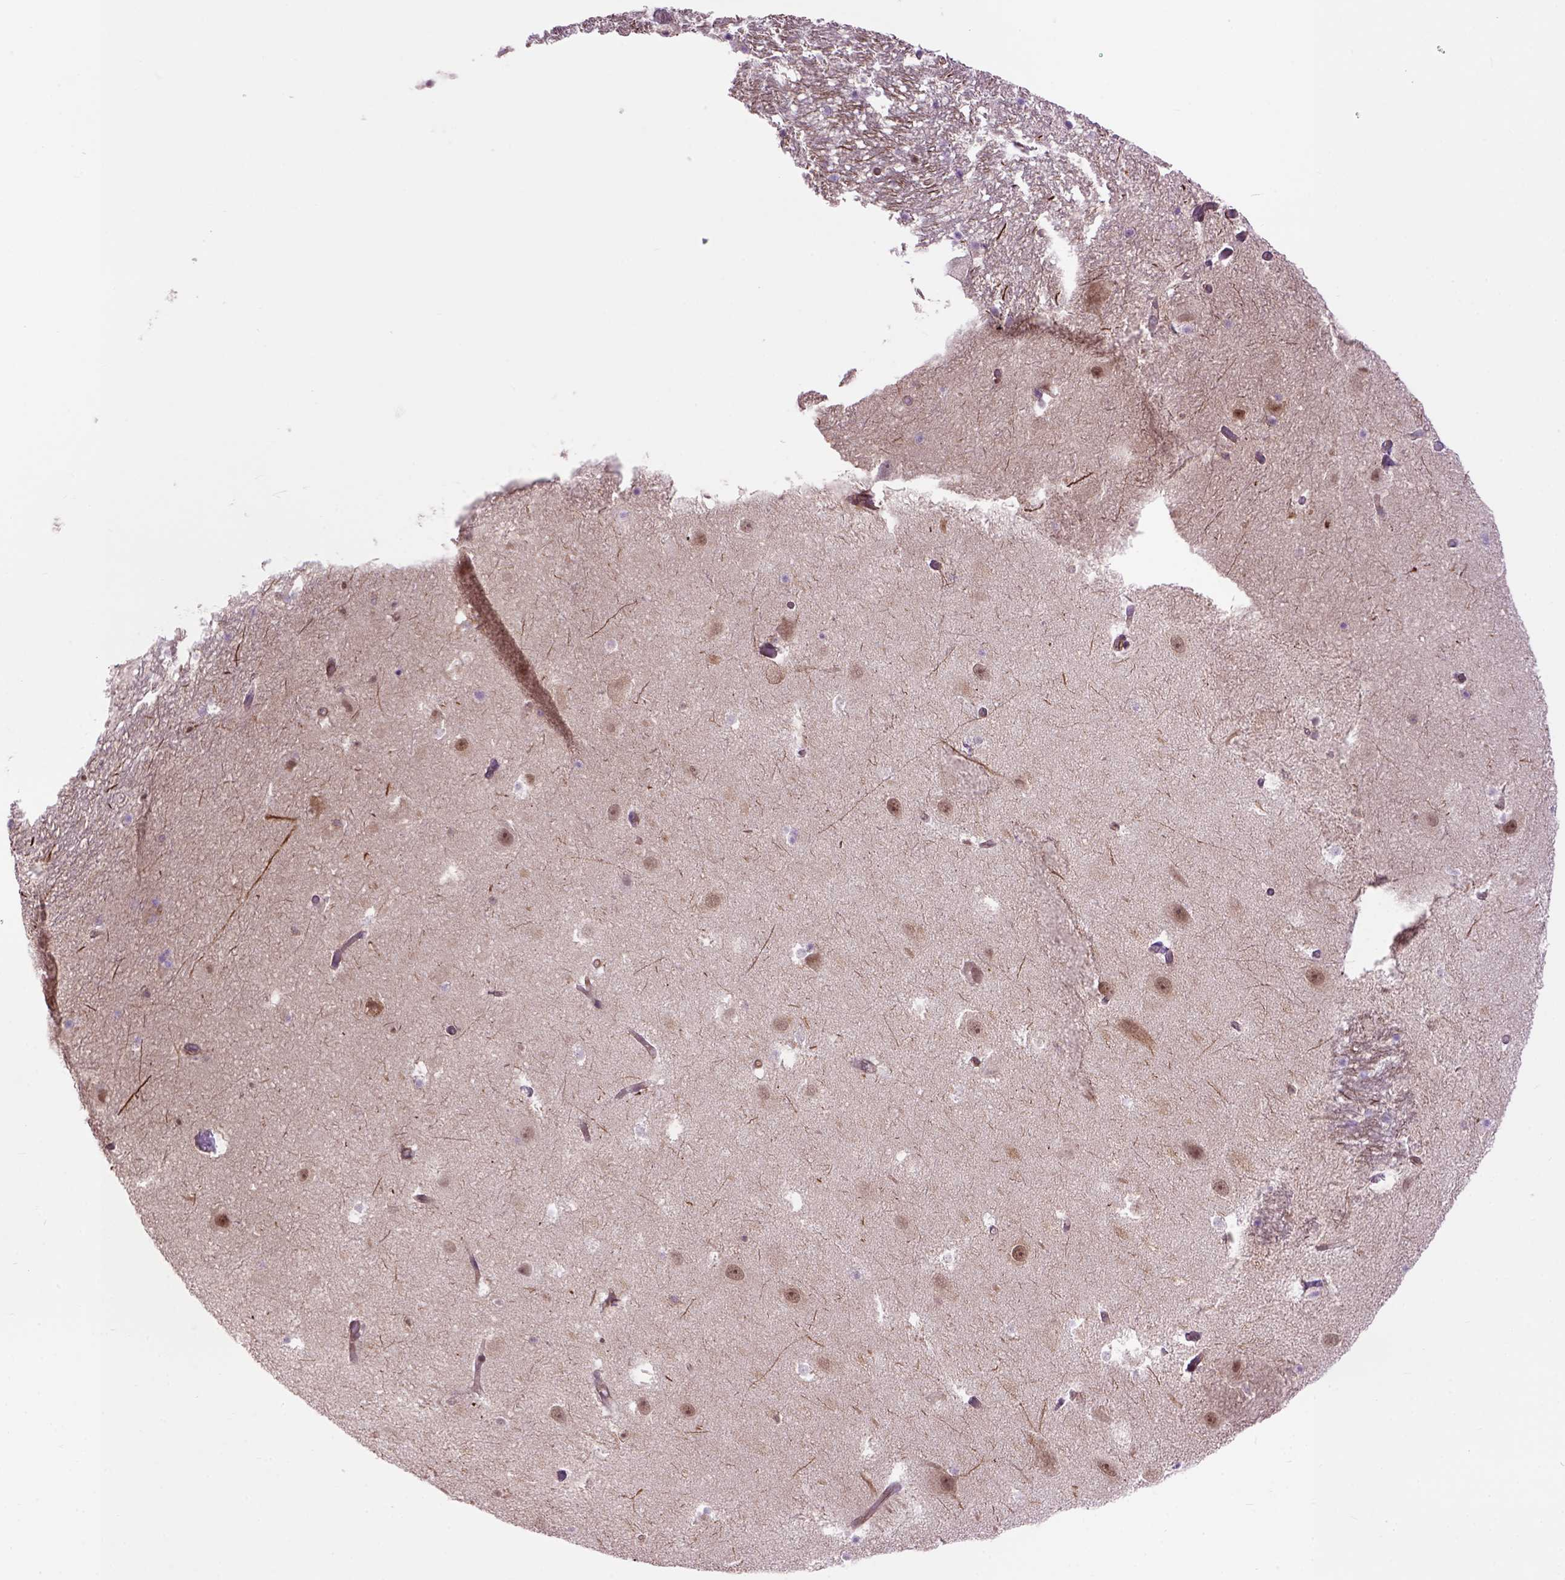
{"staining": {"intensity": "negative", "quantity": "none", "location": "none"}, "tissue": "hippocampus", "cell_type": "Glial cells", "image_type": "normal", "snomed": [{"axis": "morphology", "description": "Normal tissue, NOS"}, {"axis": "topography", "description": "Hippocampus"}], "caption": "There is no significant staining in glial cells of hippocampus. Nuclei are stained in blue.", "gene": "CASKIN2", "patient": {"sex": "male", "age": 26}}